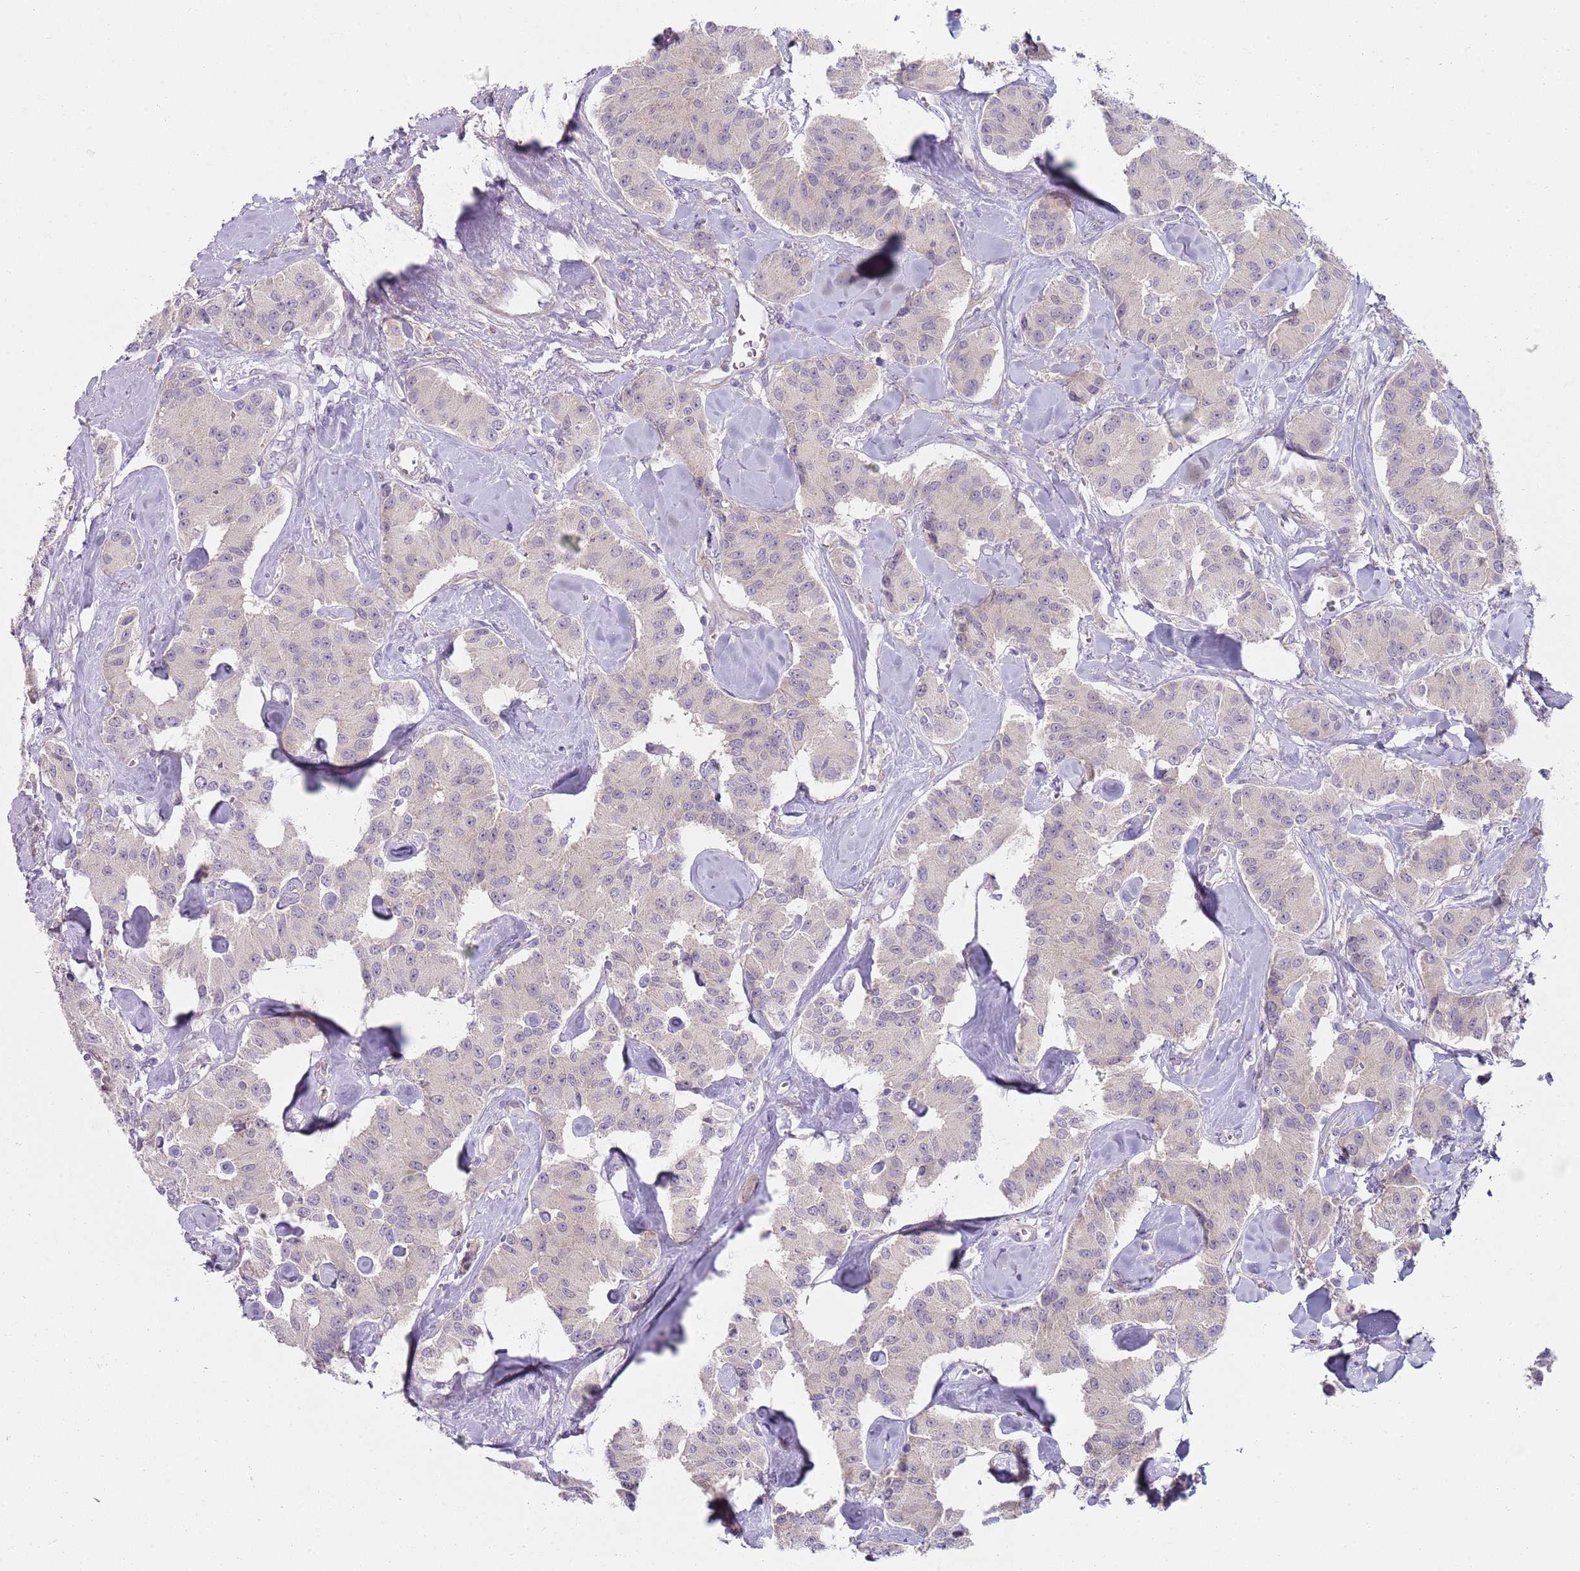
{"staining": {"intensity": "negative", "quantity": "none", "location": "none"}, "tissue": "carcinoid", "cell_type": "Tumor cells", "image_type": "cancer", "snomed": [{"axis": "morphology", "description": "Carcinoid, malignant, NOS"}, {"axis": "topography", "description": "Pancreas"}], "caption": "This is a image of IHC staining of malignant carcinoid, which shows no staining in tumor cells.", "gene": "SLC26A6", "patient": {"sex": "male", "age": 41}}